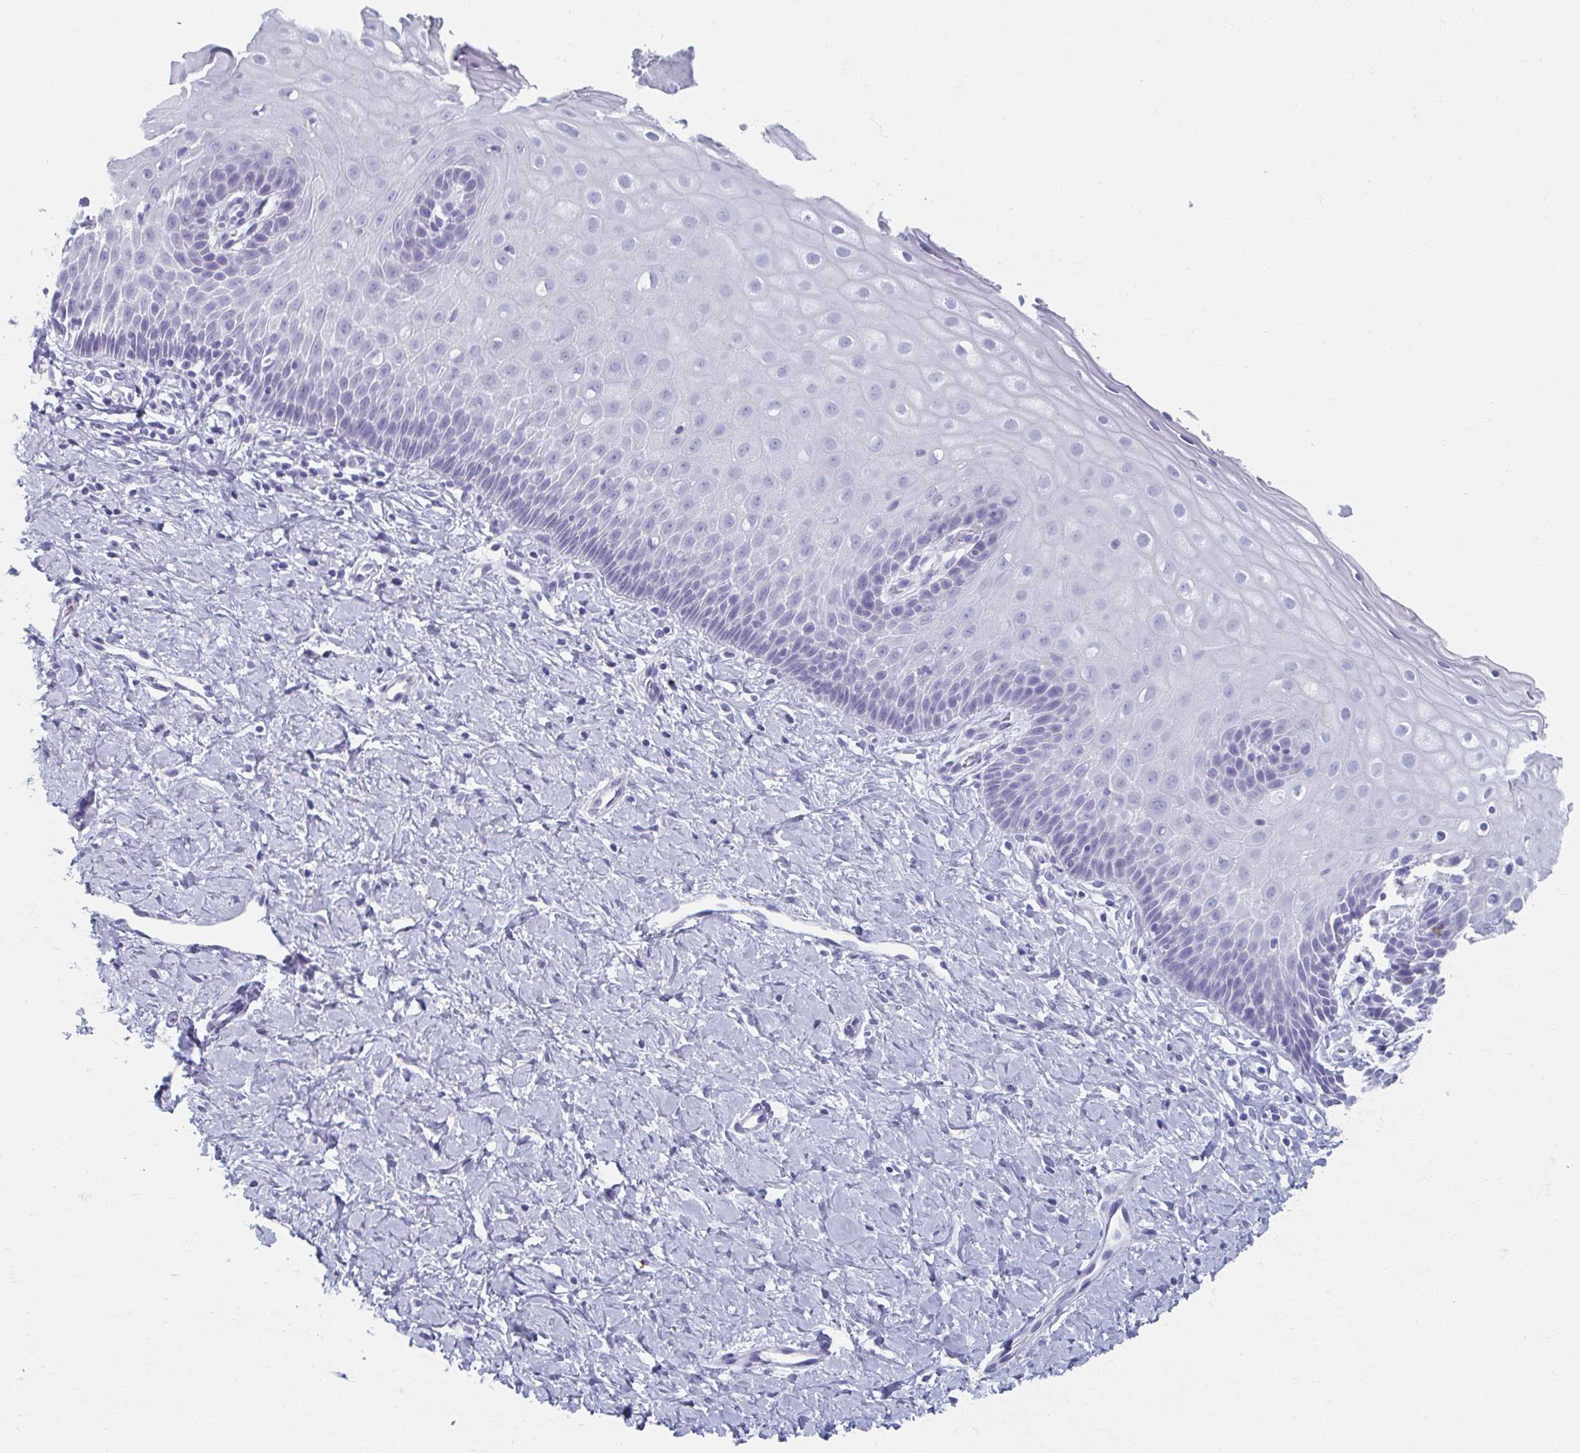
{"staining": {"intensity": "negative", "quantity": "none", "location": "none"}, "tissue": "cervix", "cell_type": "Glandular cells", "image_type": "normal", "snomed": [{"axis": "morphology", "description": "Normal tissue, NOS"}, {"axis": "topography", "description": "Cervix"}], "caption": "IHC image of normal cervix stained for a protein (brown), which demonstrates no expression in glandular cells.", "gene": "GHRL", "patient": {"sex": "female", "age": 37}}